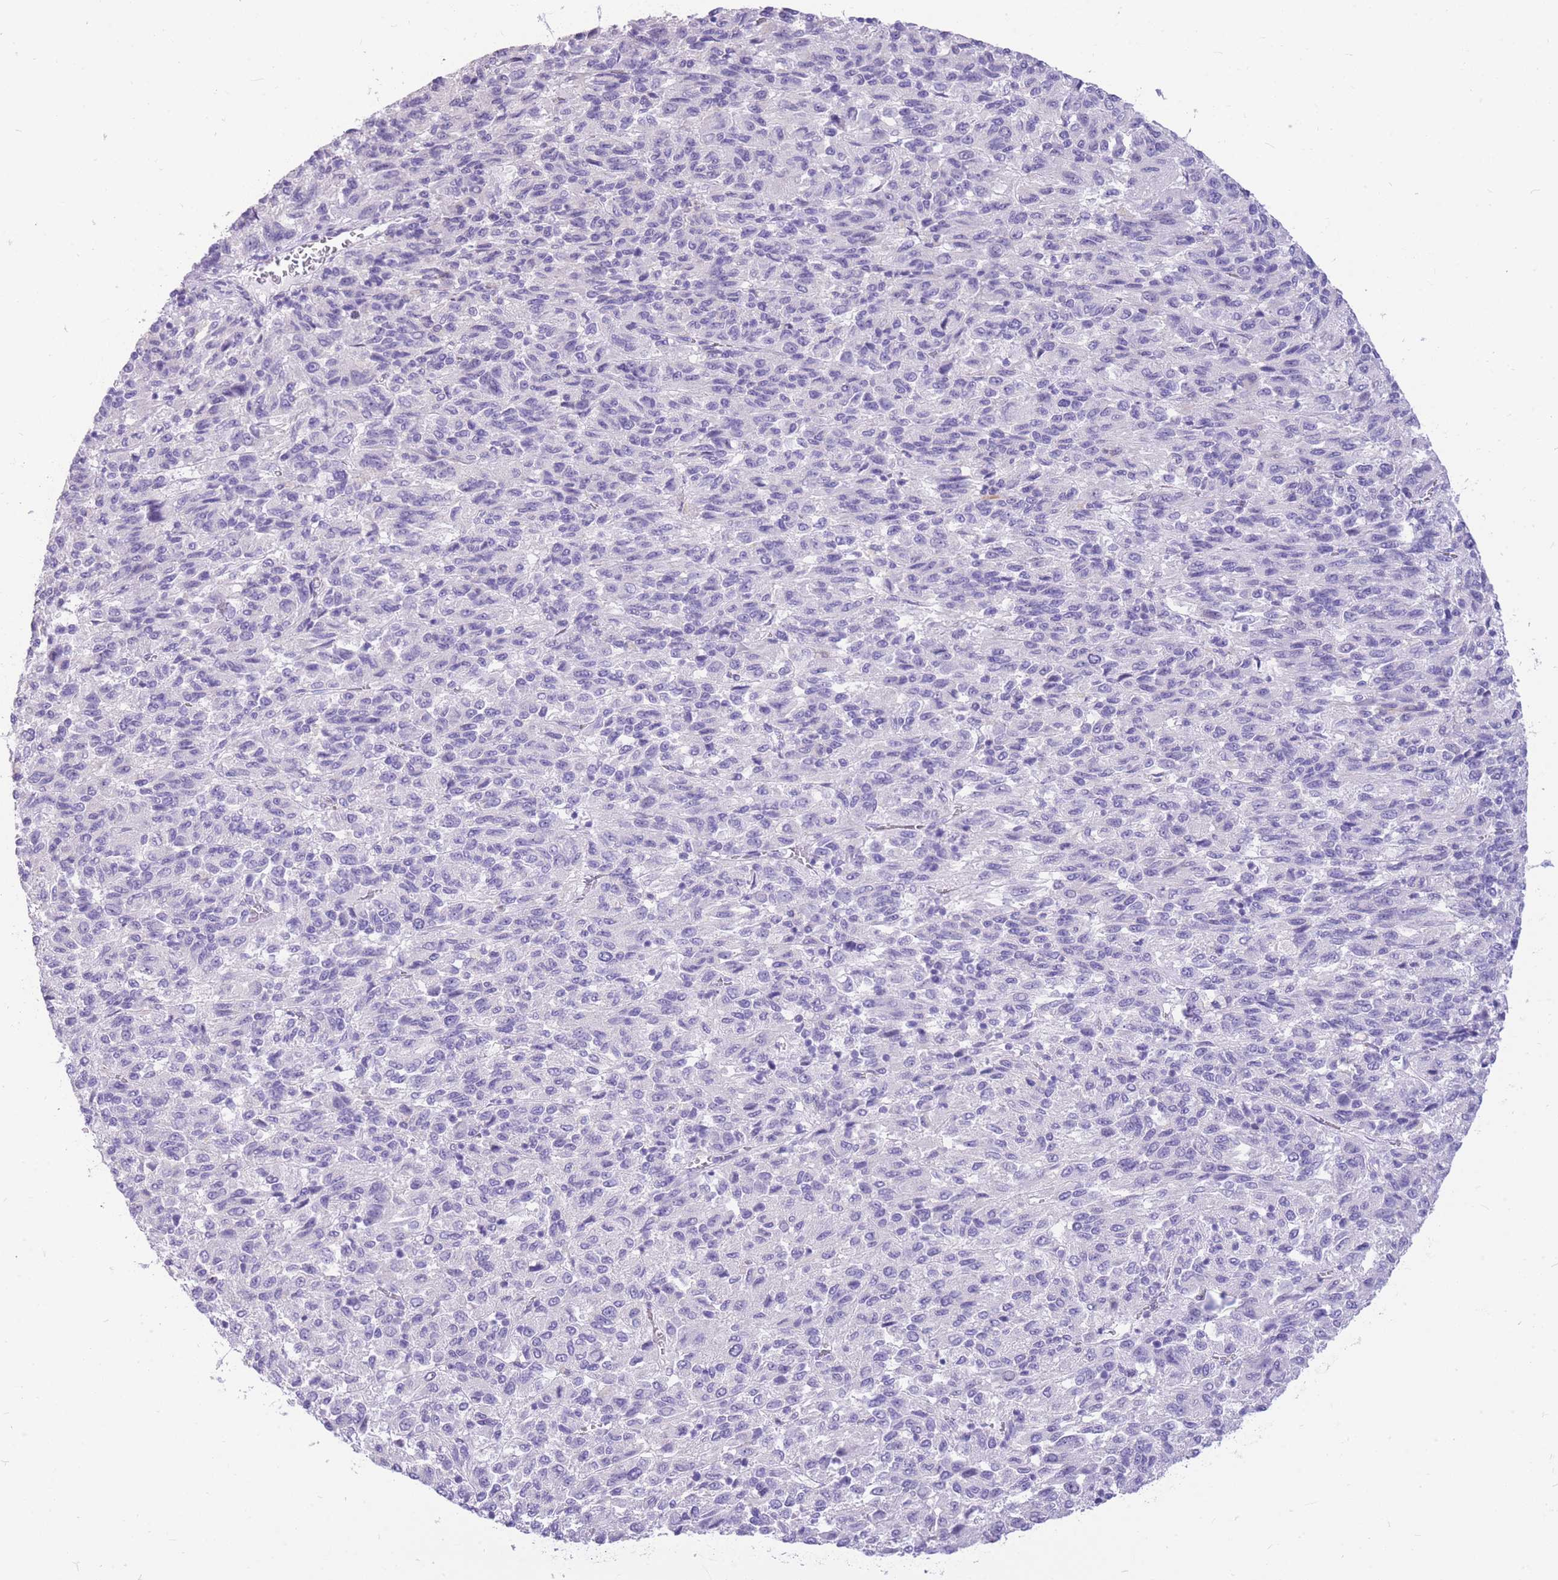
{"staining": {"intensity": "negative", "quantity": "none", "location": "none"}, "tissue": "melanoma", "cell_type": "Tumor cells", "image_type": "cancer", "snomed": [{"axis": "morphology", "description": "Malignant melanoma, Metastatic site"}, {"axis": "topography", "description": "Lung"}], "caption": "Immunohistochemical staining of human melanoma demonstrates no significant staining in tumor cells.", "gene": "ZNF311", "patient": {"sex": "male", "age": 64}}